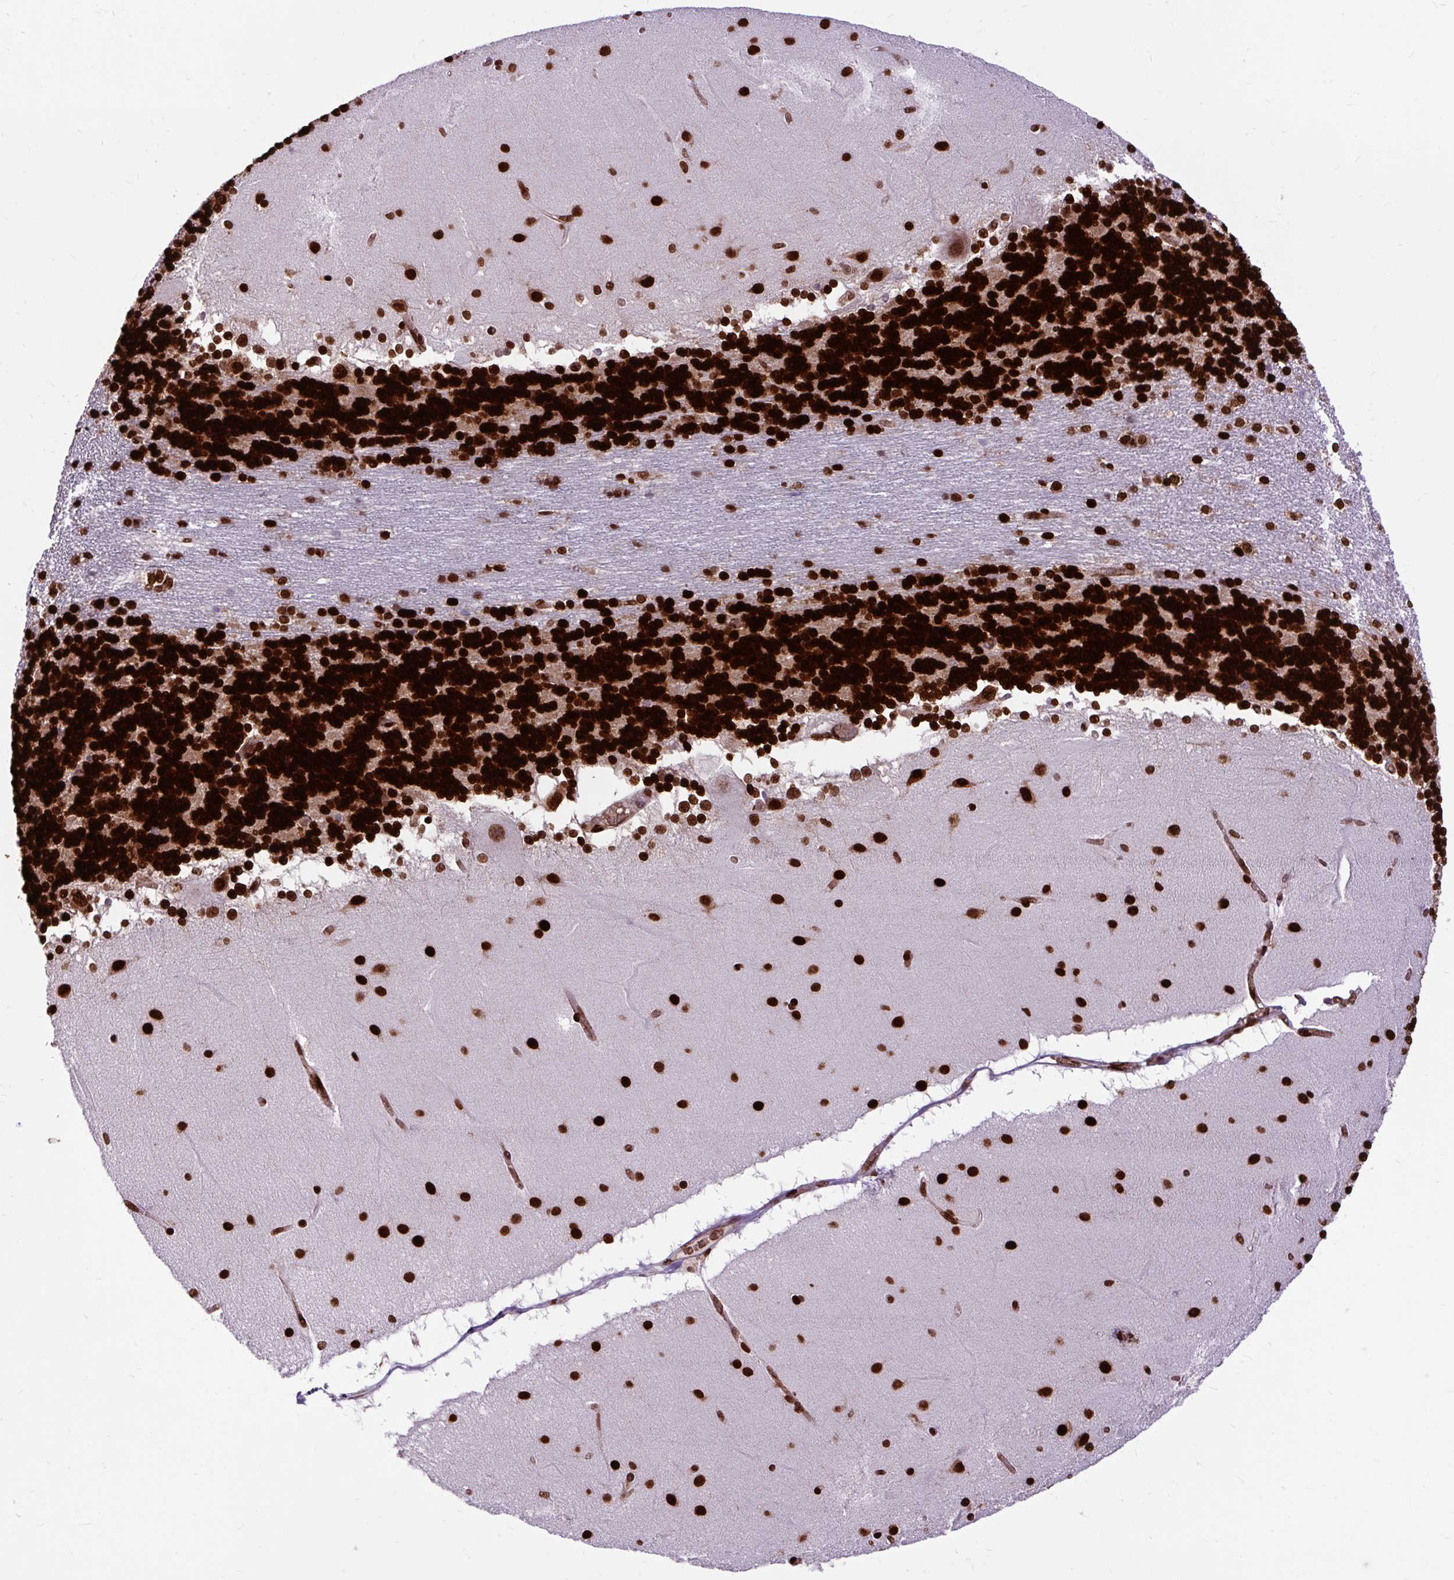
{"staining": {"intensity": "strong", "quantity": ">75%", "location": "nuclear"}, "tissue": "cerebellum", "cell_type": "Cells in granular layer", "image_type": "normal", "snomed": [{"axis": "morphology", "description": "Normal tissue, NOS"}, {"axis": "topography", "description": "Cerebellum"}], "caption": "Cerebellum stained with a brown dye exhibits strong nuclear positive expression in approximately >75% of cells in granular layer.", "gene": "FUS", "patient": {"sex": "female", "age": 54}}